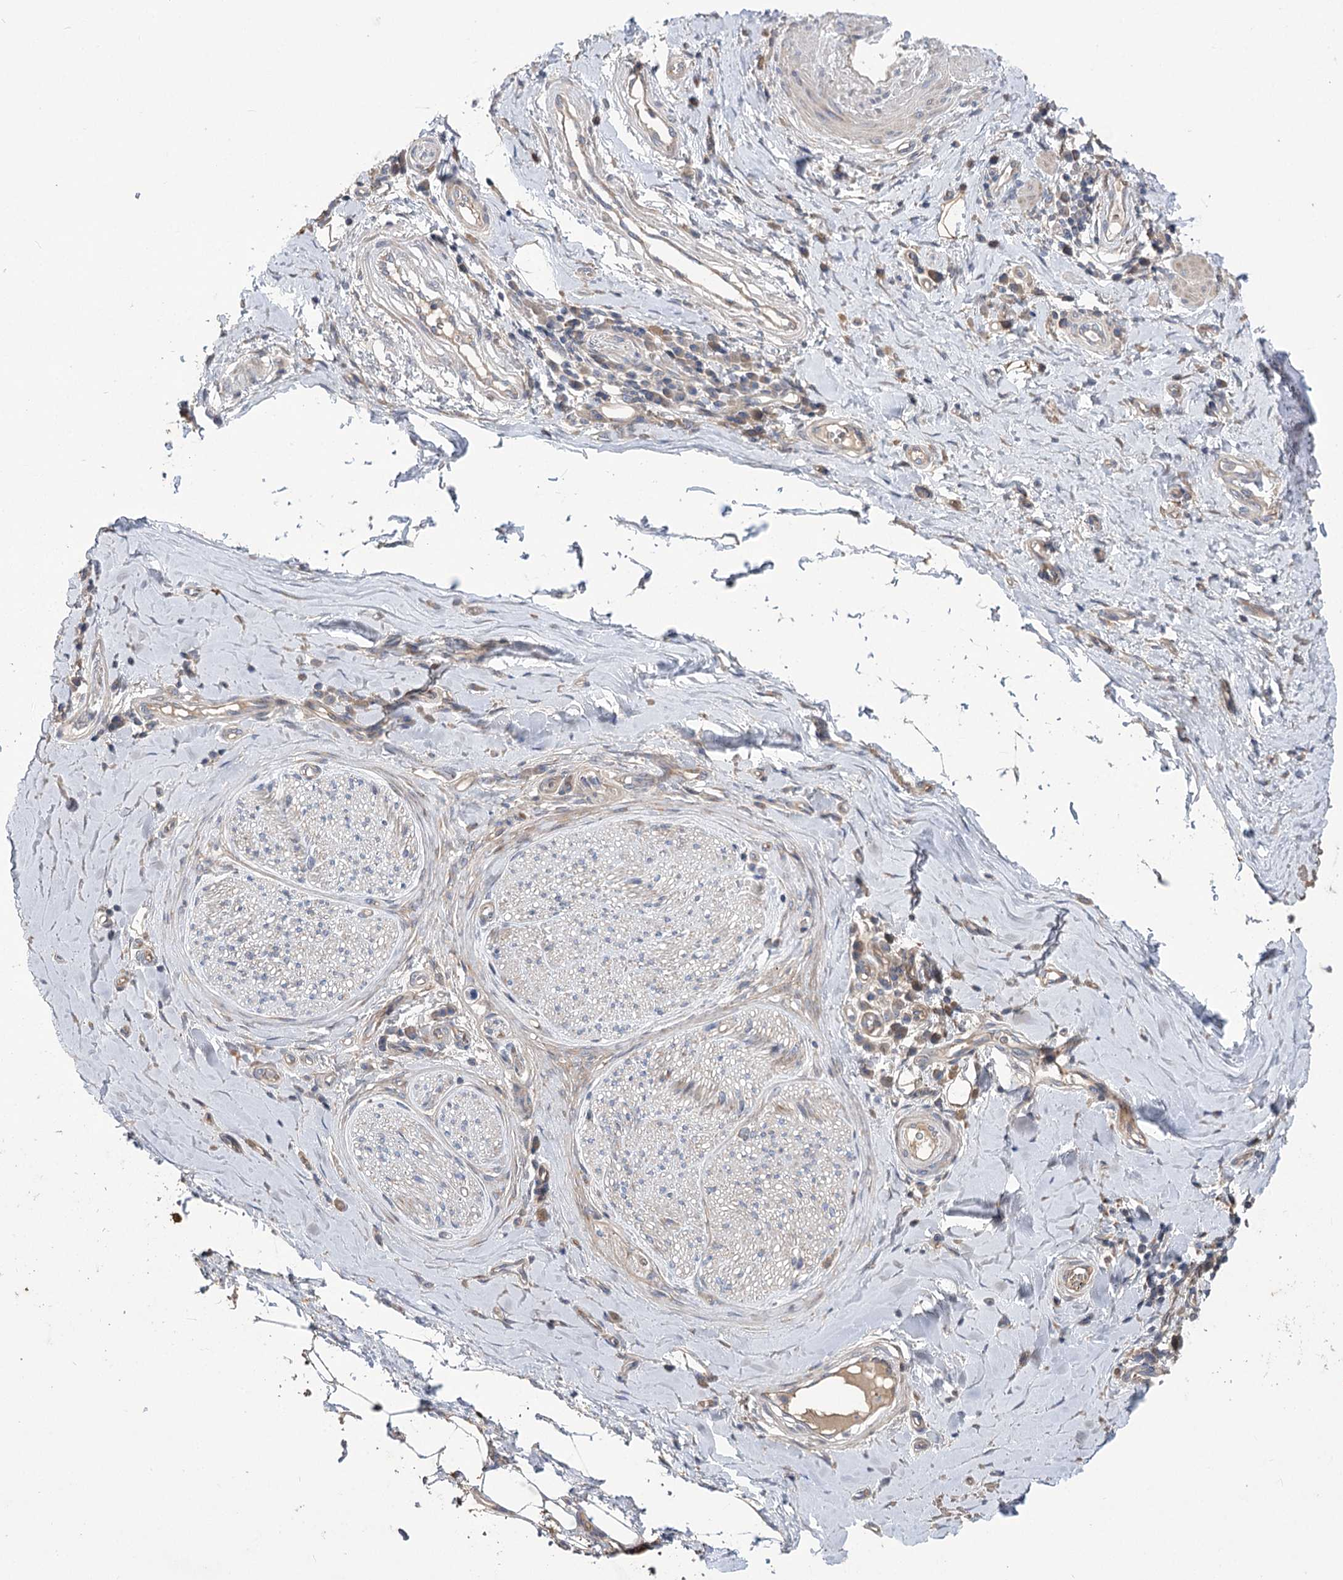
{"staining": {"intensity": "weak", "quantity": ">75%", "location": "cytoplasmic/membranous"}, "tissue": "adipose tissue", "cell_type": "Adipocytes", "image_type": "normal", "snomed": [{"axis": "morphology", "description": "Normal tissue, NOS"}, {"axis": "morphology", "description": "Adenocarcinoma, NOS"}, {"axis": "topography", "description": "Esophagus"}, {"axis": "topography", "description": "Stomach, upper"}, {"axis": "topography", "description": "Peripheral nerve tissue"}], "caption": "Protein staining demonstrates weak cytoplasmic/membranous positivity in about >75% of adipocytes in benign adipose tissue. The protein of interest is stained brown, and the nuclei are stained in blue (DAB (3,3'-diaminobenzidine) IHC with brightfield microscopy, high magnification).", "gene": "TRUB1", "patient": {"sex": "male", "age": 62}}